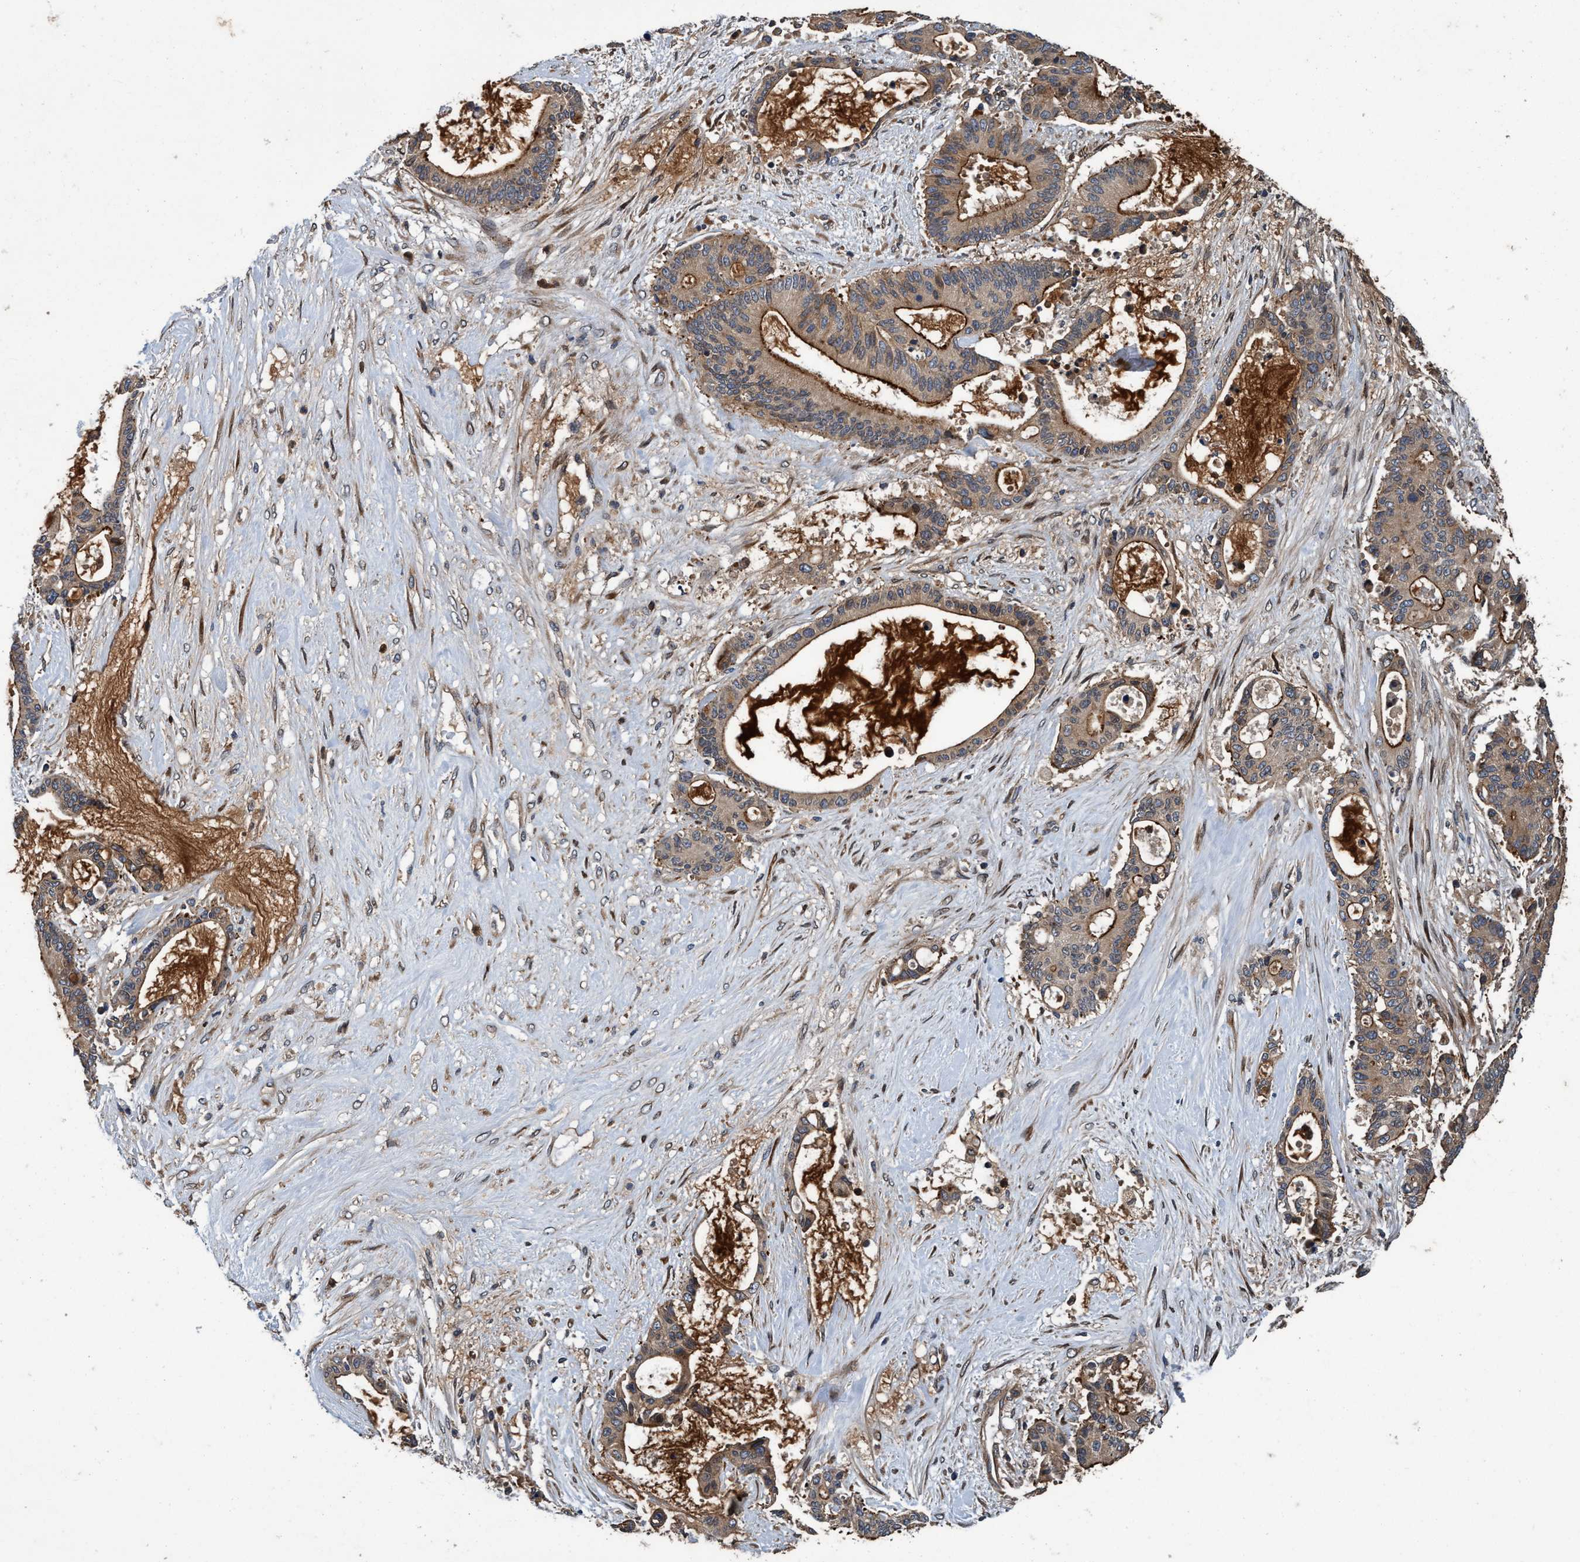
{"staining": {"intensity": "strong", "quantity": "25%-75%", "location": "cytoplasmic/membranous"}, "tissue": "liver cancer", "cell_type": "Tumor cells", "image_type": "cancer", "snomed": [{"axis": "morphology", "description": "Cholangiocarcinoma"}, {"axis": "topography", "description": "Liver"}], "caption": "Liver cancer (cholangiocarcinoma) was stained to show a protein in brown. There is high levels of strong cytoplasmic/membranous positivity in approximately 25%-75% of tumor cells. The staining is performed using DAB (3,3'-diaminobenzidine) brown chromogen to label protein expression. The nuclei are counter-stained blue using hematoxylin.", "gene": "MACC1", "patient": {"sex": "female", "age": 73}}